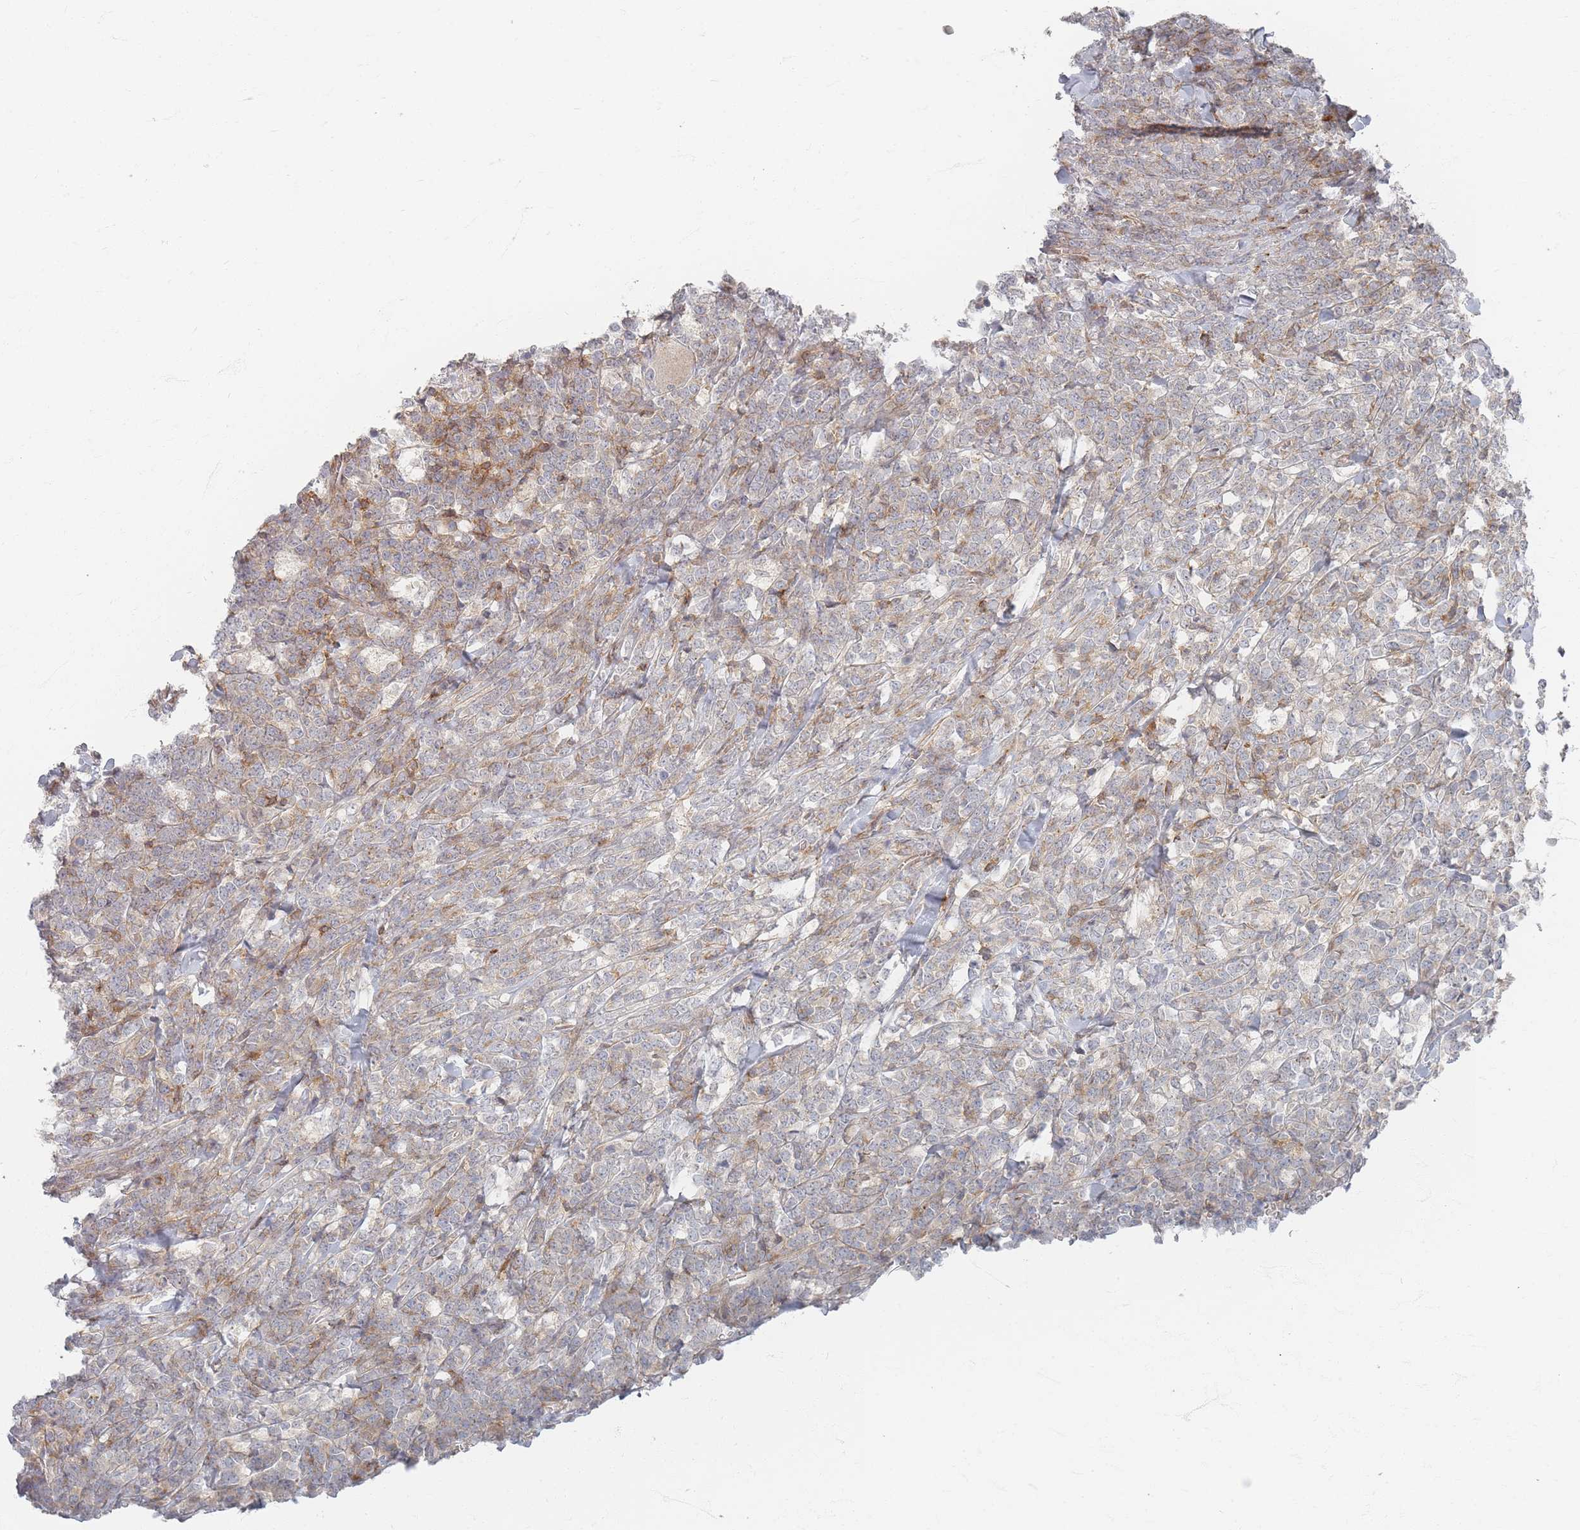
{"staining": {"intensity": "negative", "quantity": "none", "location": "none"}, "tissue": "lymphoma", "cell_type": "Tumor cells", "image_type": "cancer", "snomed": [{"axis": "morphology", "description": "Malignant lymphoma, non-Hodgkin's type, High grade"}, {"axis": "topography", "description": "Small intestine"}], "caption": "Tumor cells show no significant protein positivity in high-grade malignant lymphoma, non-Hodgkin's type.", "gene": "ZNF852", "patient": {"sex": "male", "age": 8}}